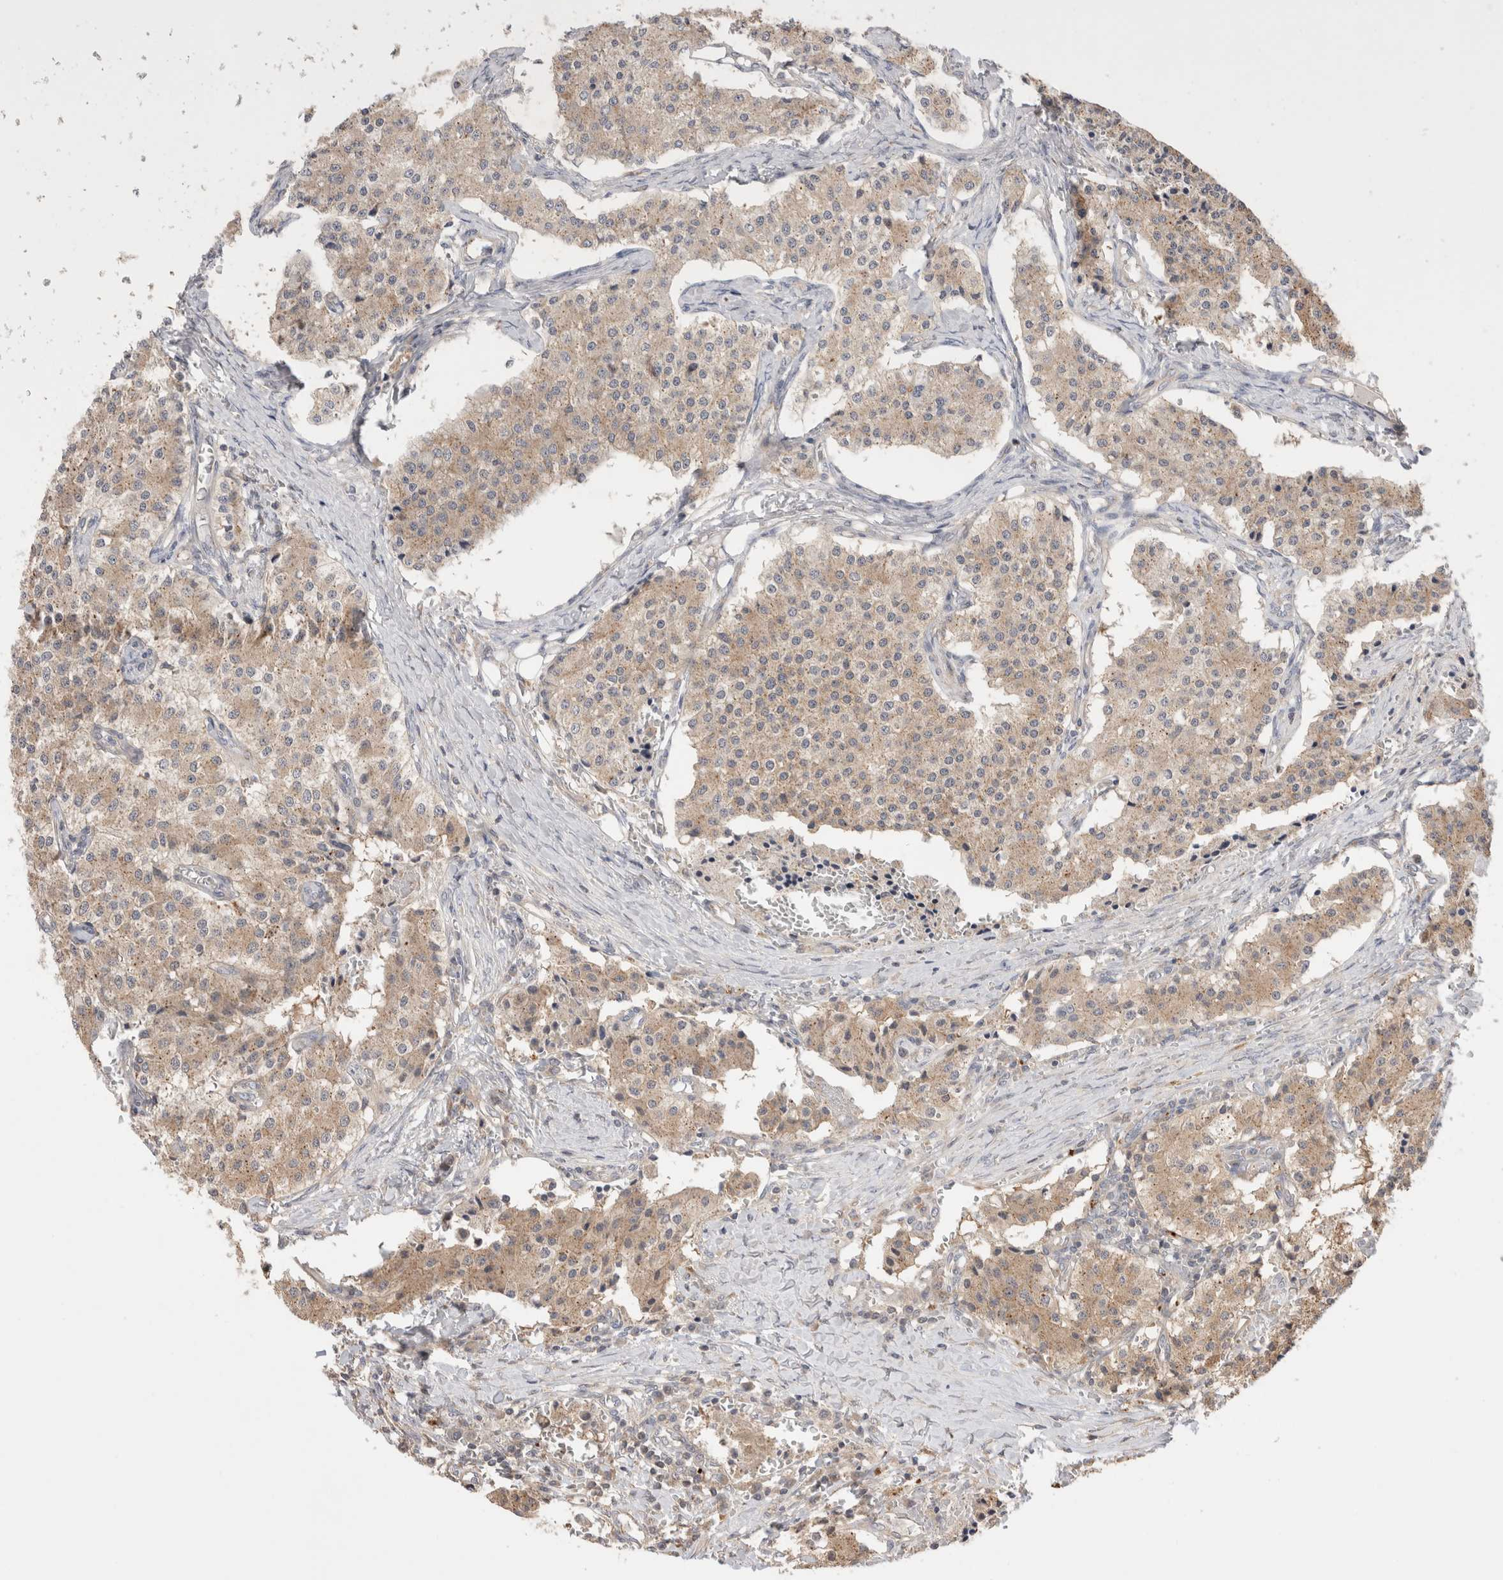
{"staining": {"intensity": "weak", "quantity": ">75%", "location": "cytoplasmic/membranous"}, "tissue": "carcinoid", "cell_type": "Tumor cells", "image_type": "cancer", "snomed": [{"axis": "morphology", "description": "Carcinoid, malignant, NOS"}, {"axis": "topography", "description": "Colon"}], "caption": "Carcinoid (malignant) tissue shows weak cytoplasmic/membranous positivity in approximately >75% of tumor cells", "gene": "VPS28", "patient": {"sex": "female", "age": 52}}